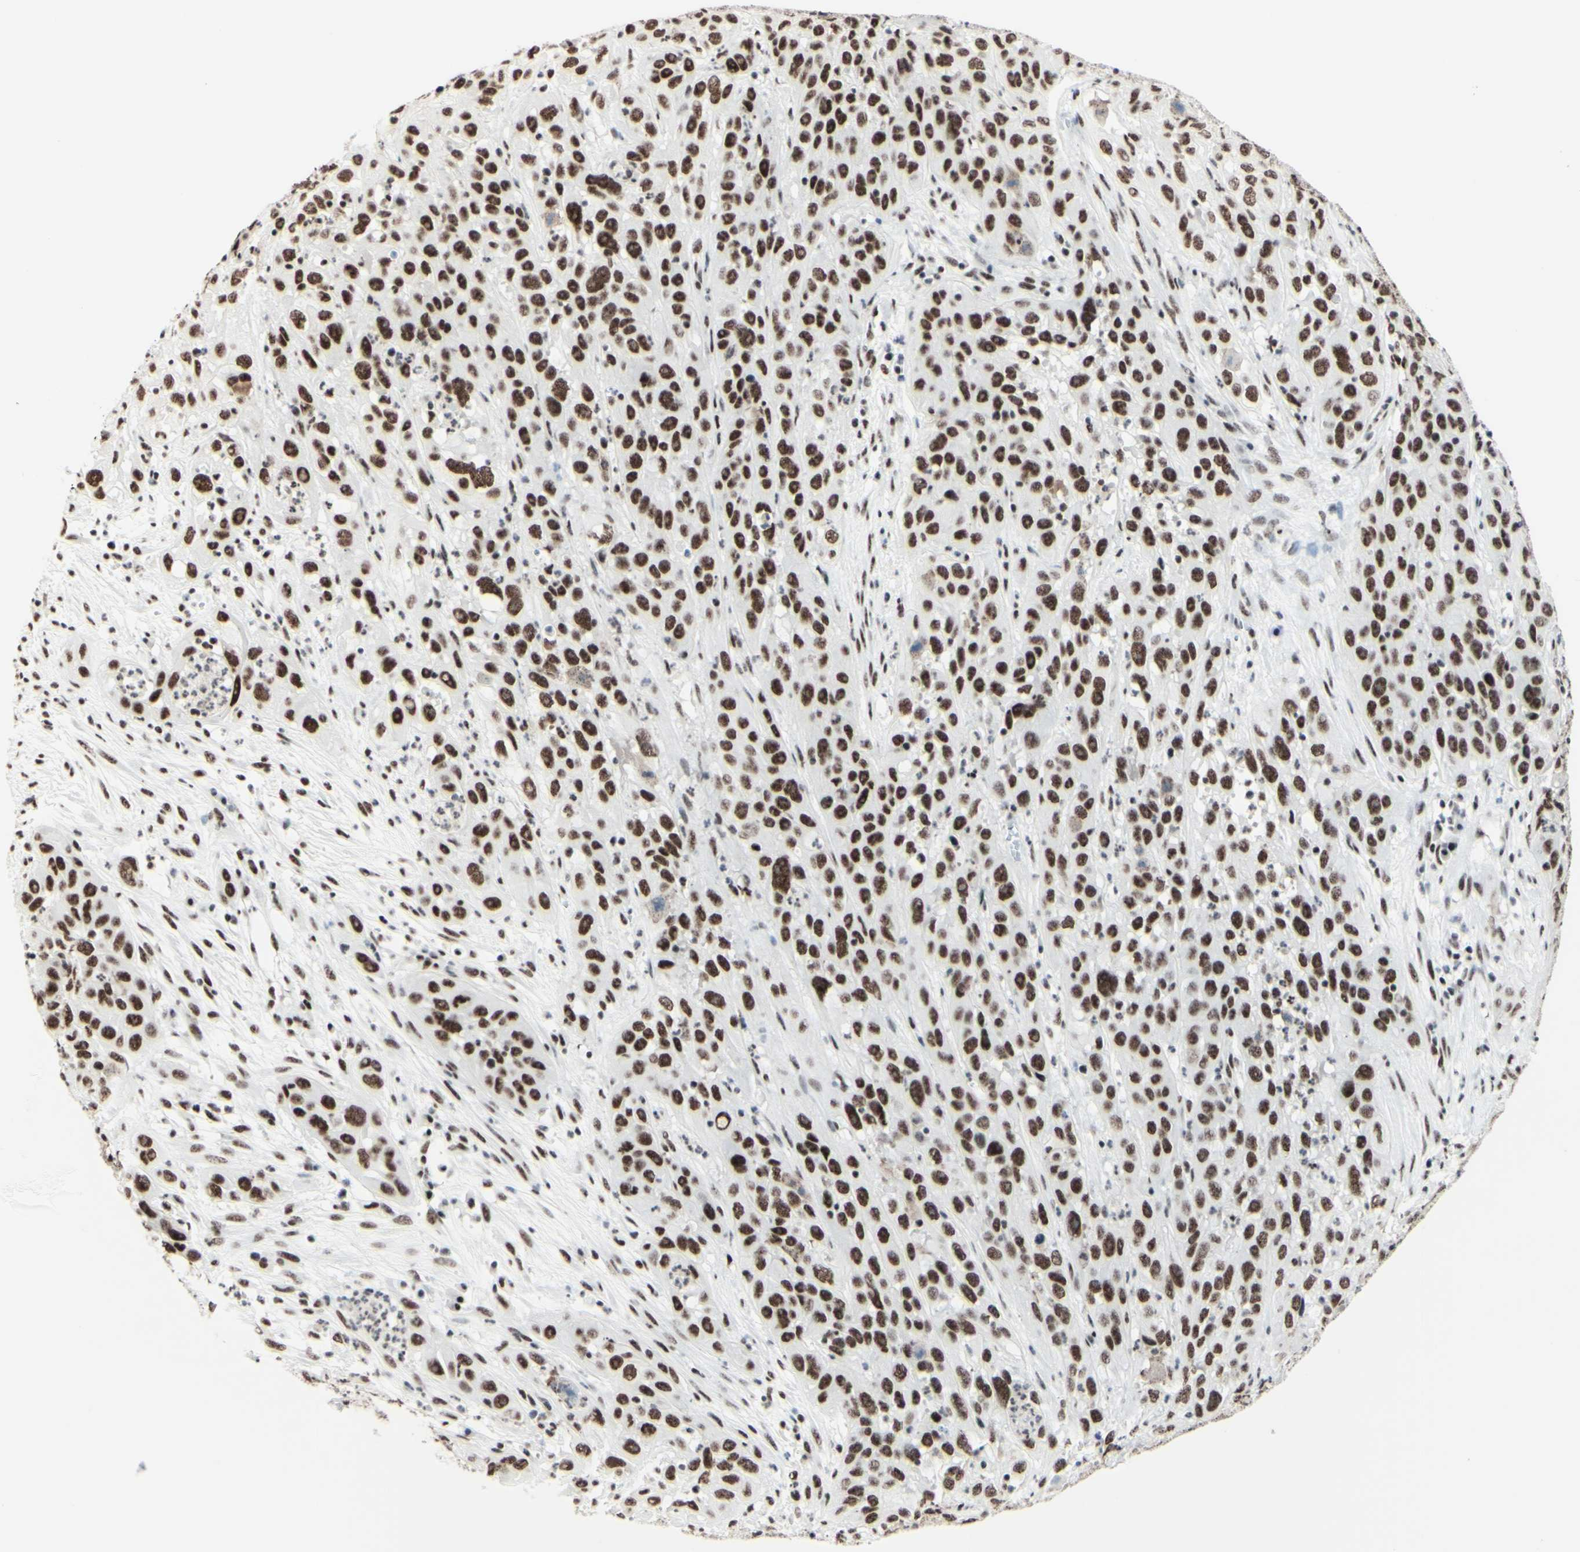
{"staining": {"intensity": "strong", "quantity": "25%-75%", "location": "nuclear"}, "tissue": "cervical cancer", "cell_type": "Tumor cells", "image_type": "cancer", "snomed": [{"axis": "morphology", "description": "Squamous cell carcinoma, NOS"}, {"axis": "topography", "description": "Cervix"}], "caption": "The photomicrograph displays a brown stain indicating the presence of a protein in the nuclear of tumor cells in cervical cancer (squamous cell carcinoma).", "gene": "WTAP", "patient": {"sex": "female", "age": 32}}